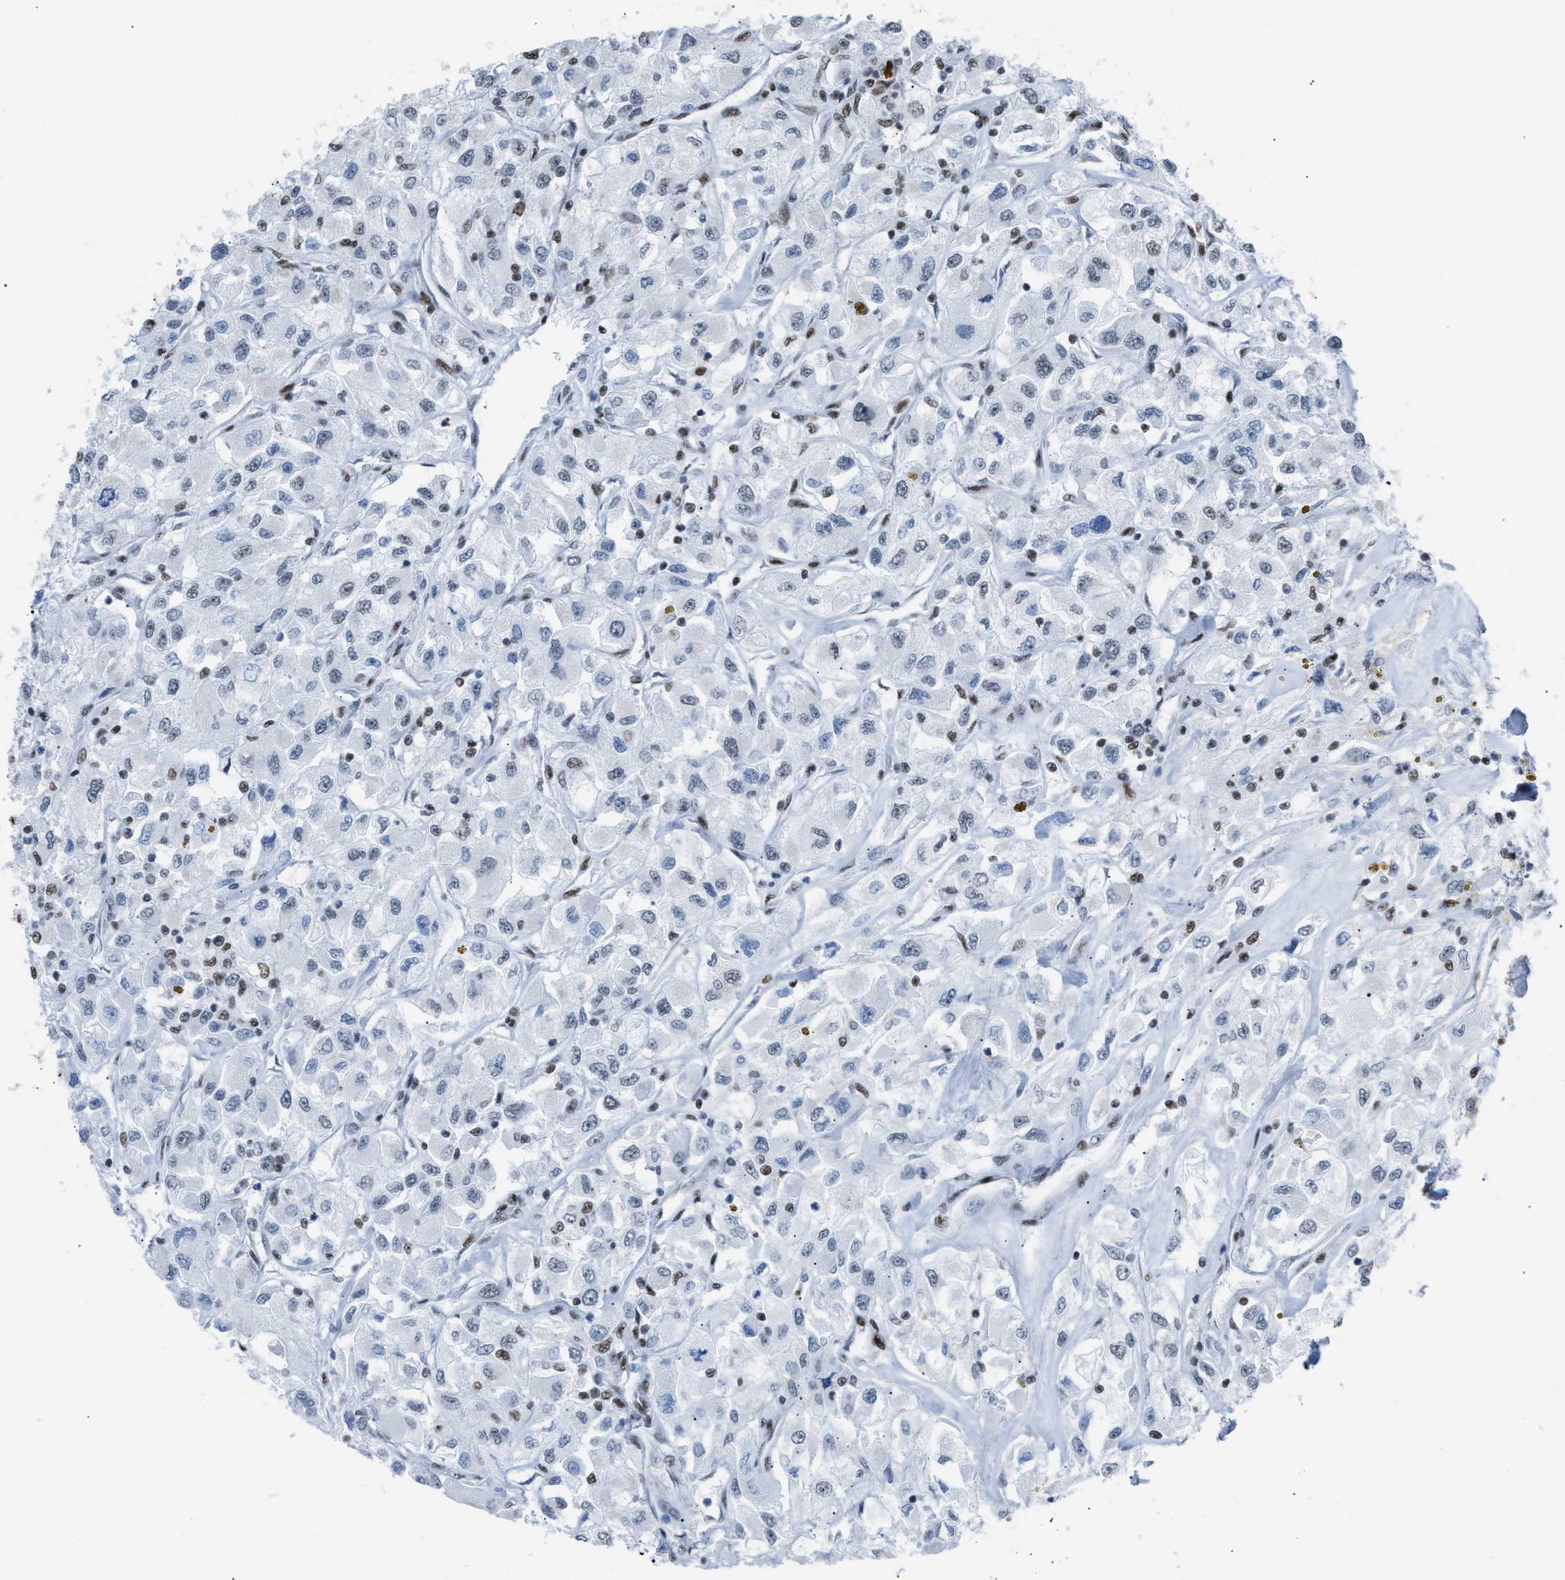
{"staining": {"intensity": "weak", "quantity": "<25%", "location": "nuclear"}, "tissue": "renal cancer", "cell_type": "Tumor cells", "image_type": "cancer", "snomed": [{"axis": "morphology", "description": "Adenocarcinoma, NOS"}, {"axis": "topography", "description": "Kidney"}], "caption": "Immunohistochemistry (IHC) of adenocarcinoma (renal) reveals no positivity in tumor cells.", "gene": "CCAR2", "patient": {"sex": "female", "age": 52}}